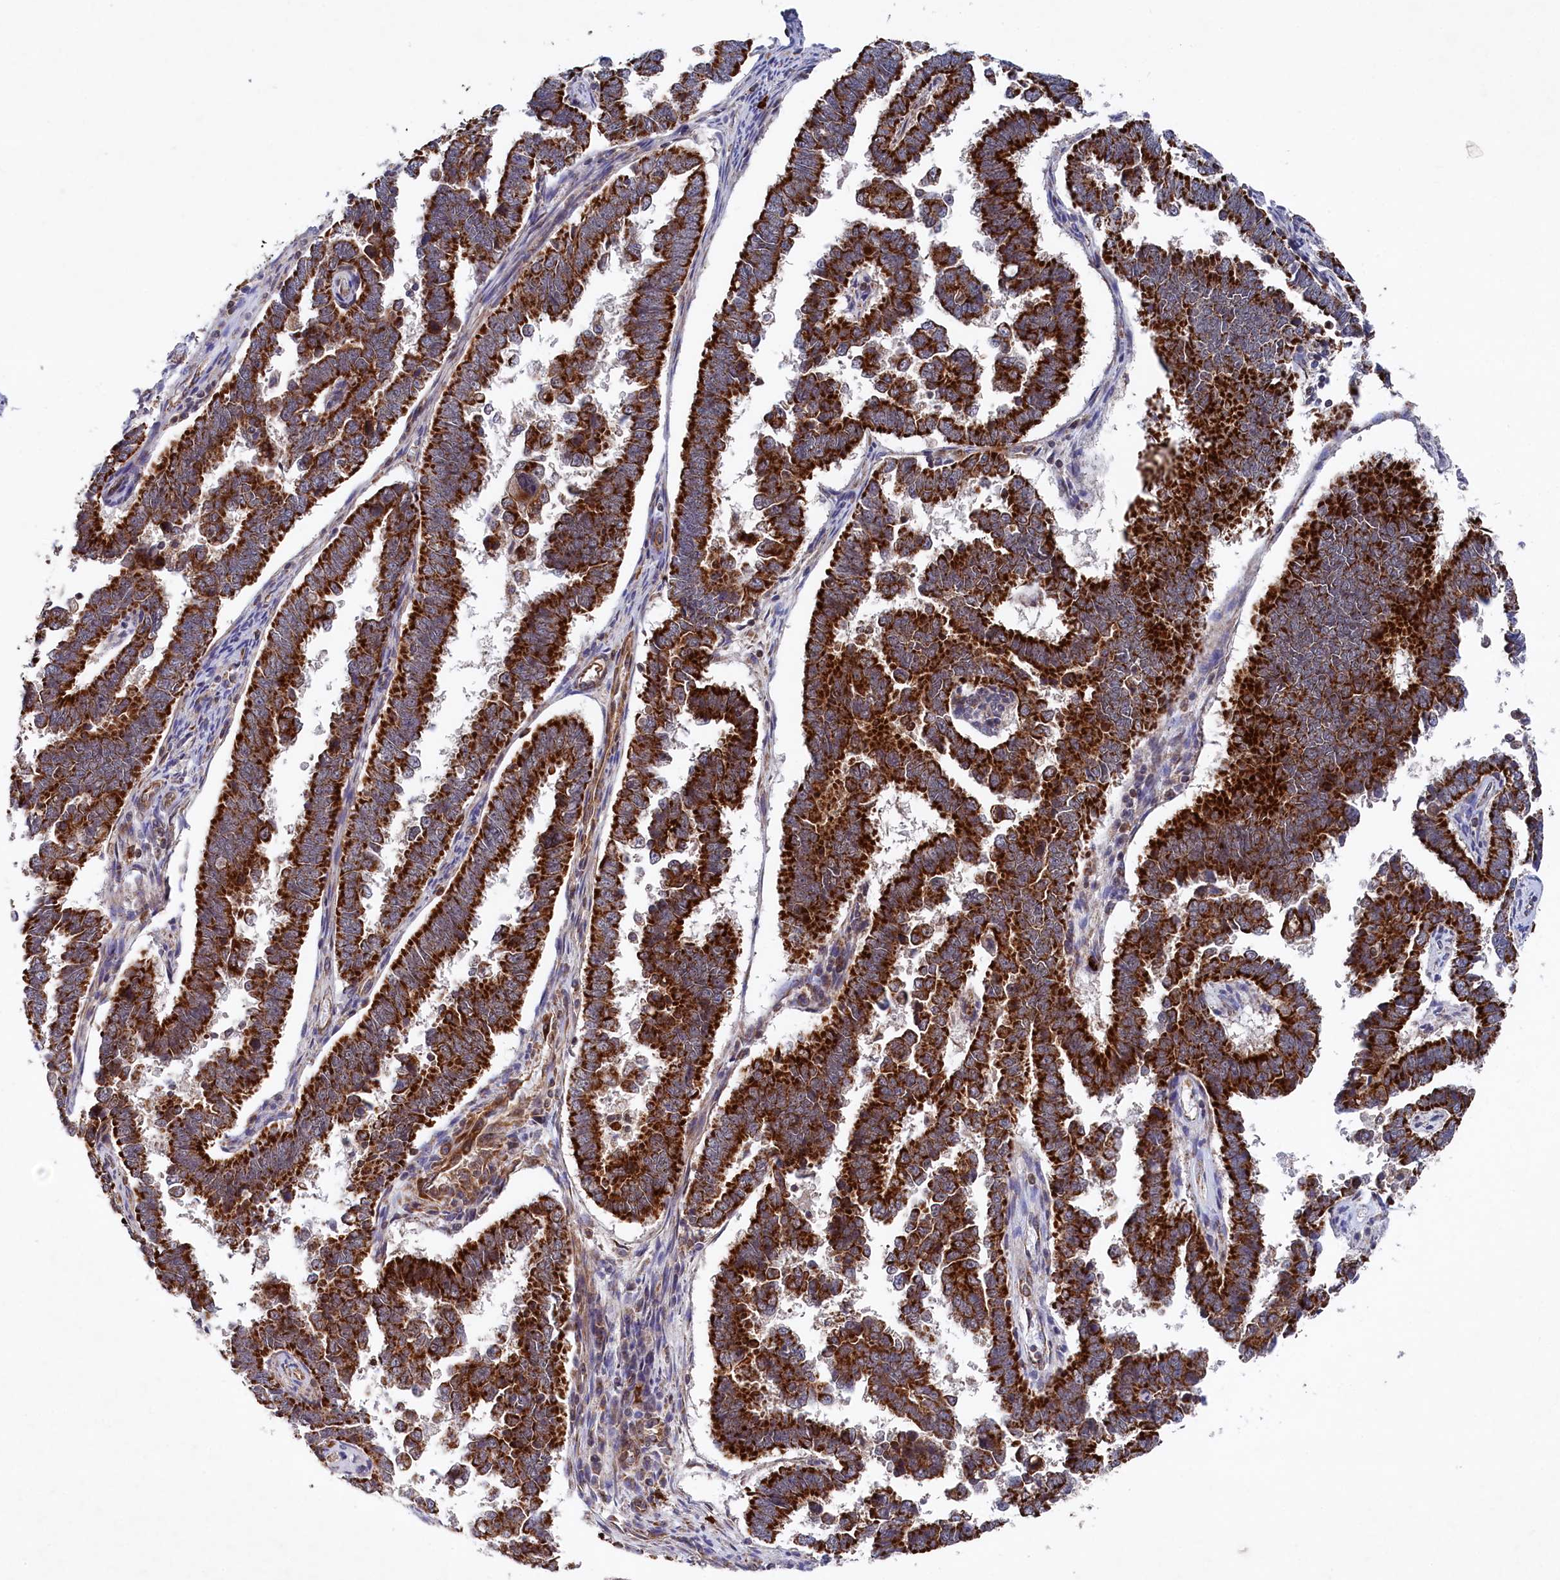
{"staining": {"intensity": "strong", "quantity": ">75%", "location": "cytoplasmic/membranous"}, "tissue": "endometrial cancer", "cell_type": "Tumor cells", "image_type": "cancer", "snomed": [{"axis": "morphology", "description": "Adenocarcinoma, NOS"}, {"axis": "topography", "description": "Endometrium"}], "caption": "A brown stain shows strong cytoplasmic/membranous expression of a protein in human endometrial cancer tumor cells. The protein of interest is stained brown, and the nuclei are stained in blue (DAB IHC with brightfield microscopy, high magnification).", "gene": "CHCHD1", "patient": {"sex": "female", "age": 75}}